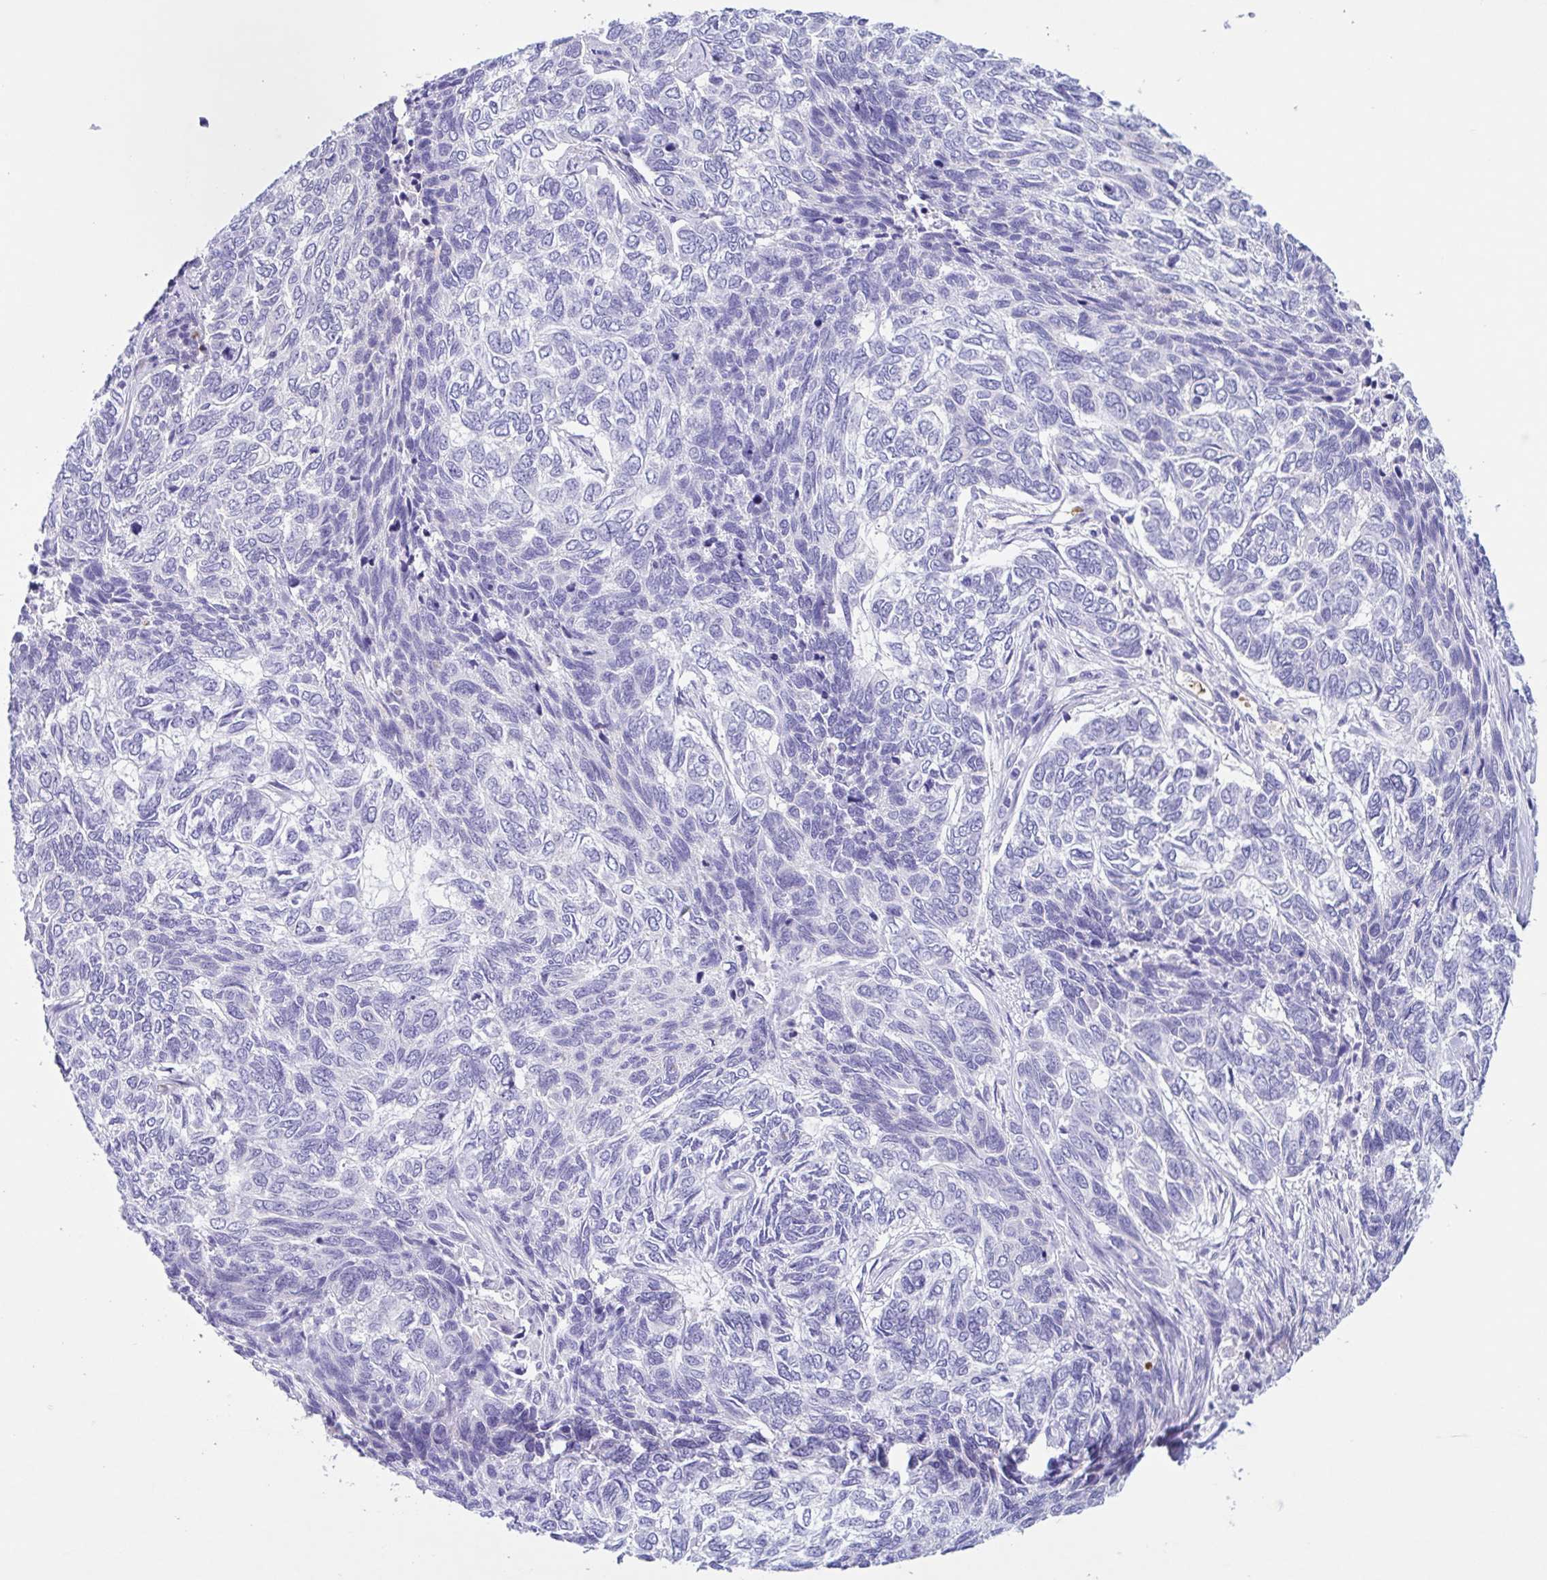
{"staining": {"intensity": "negative", "quantity": "none", "location": "none"}, "tissue": "skin cancer", "cell_type": "Tumor cells", "image_type": "cancer", "snomed": [{"axis": "morphology", "description": "Basal cell carcinoma"}, {"axis": "topography", "description": "Skin"}], "caption": "Skin cancer (basal cell carcinoma) was stained to show a protein in brown. There is no significant staining in tumor cells. The staining is performed using DAB brown chromogen with nuclei counter-stained in using hematoxylin.", "gene": "TMEM79", "patient": {"sex": "female", "age": 65}}